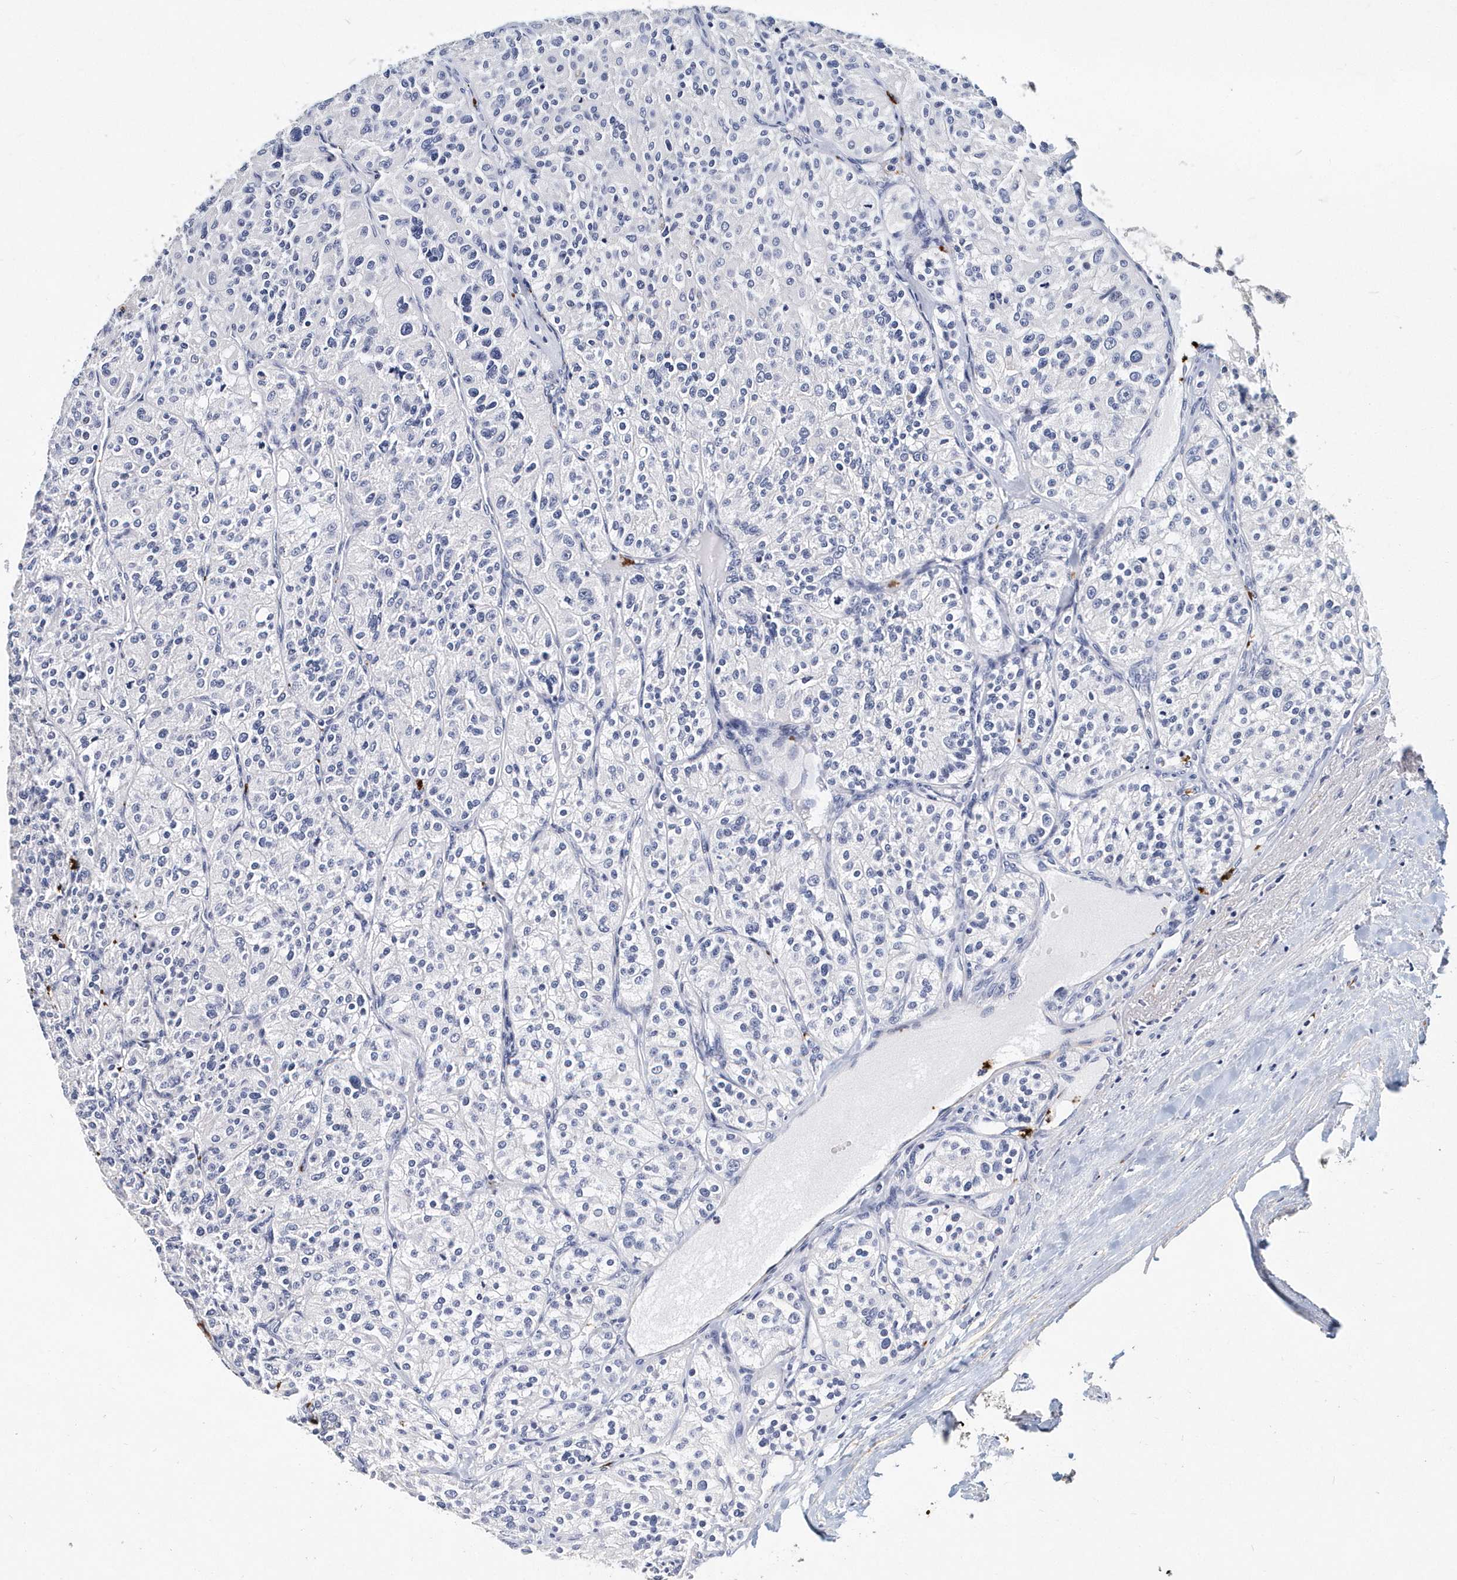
{"staining": {"intensity": "negative", "quantity": "none", "location": "none"}, "tissue": "renal cancer", "cell_type": "Tumor cells", "image_type": "cancer", "snomed": [{"axis": "morphology", "description": "Adenocarcinoma, NOS"}, {"axis": "topography", "description": "Kidney"}], "caption": "Photomicrograph shows no protein staining in tumor cells of renal adenocarcinoma tissue. (DAB (3,3'-diaminobenzidine) IHC, high magnification).", "gene": "ITGA2B", "patient": {"sex": "female", "age": 63}}